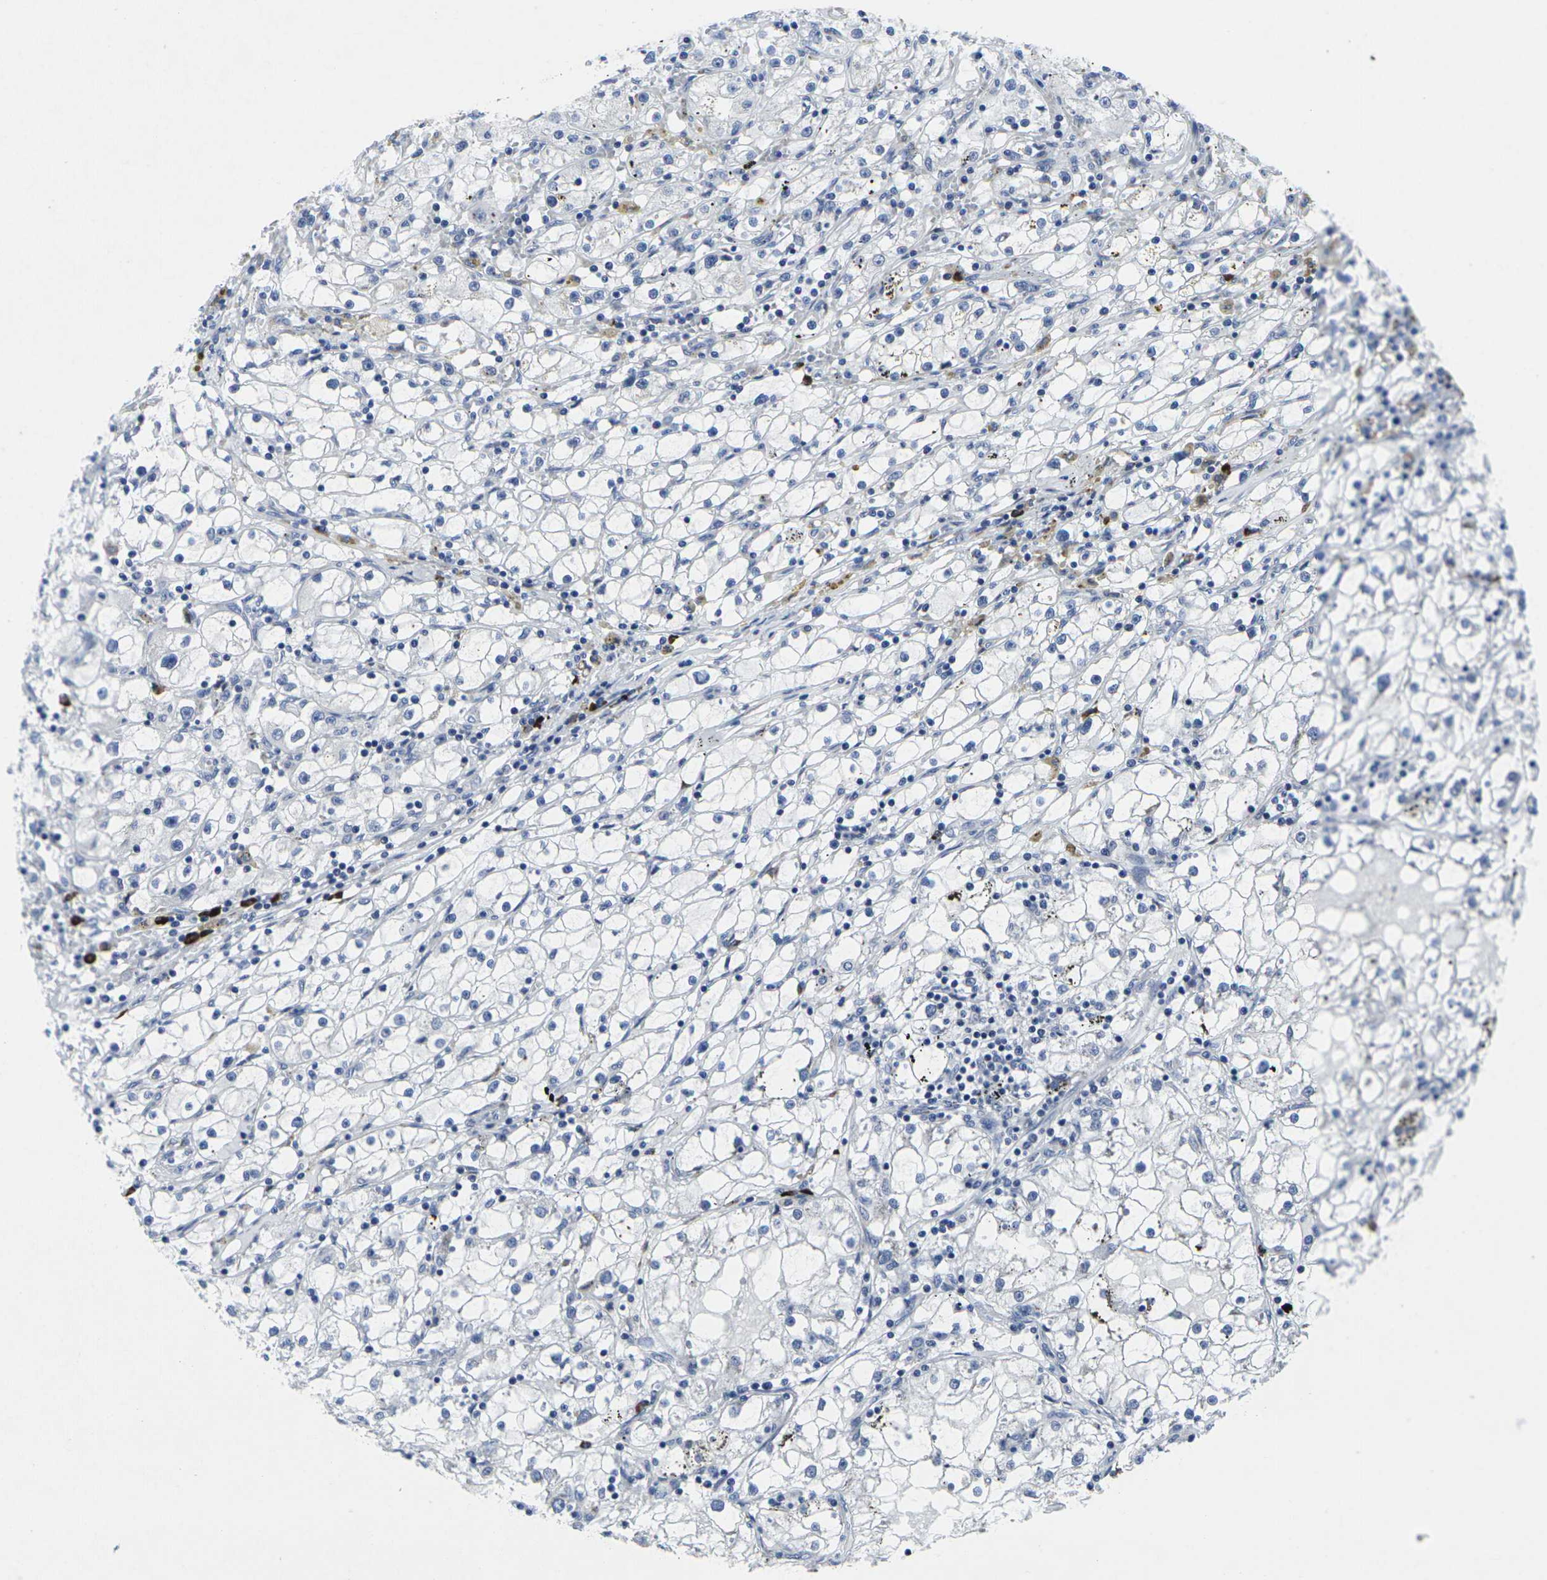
{"staining": {"intensity": "negative", "quantity": "none", "location": "none"}, "tissue": "renal cancer", "cell_type": "Tumor cells", "image_type": "cancer", "snomed": [{"axis": "morphology", "description": "Adenocarcinoma, NOS"}, {"axis": "topography", "description": "Kidney"}], "caption": "The photomicrograph demonstrates no significant expression in tumor cells of adenocarcinoma (renal).", "gene": "RPN1", "patient": {"sex": "male", "age": 56}}